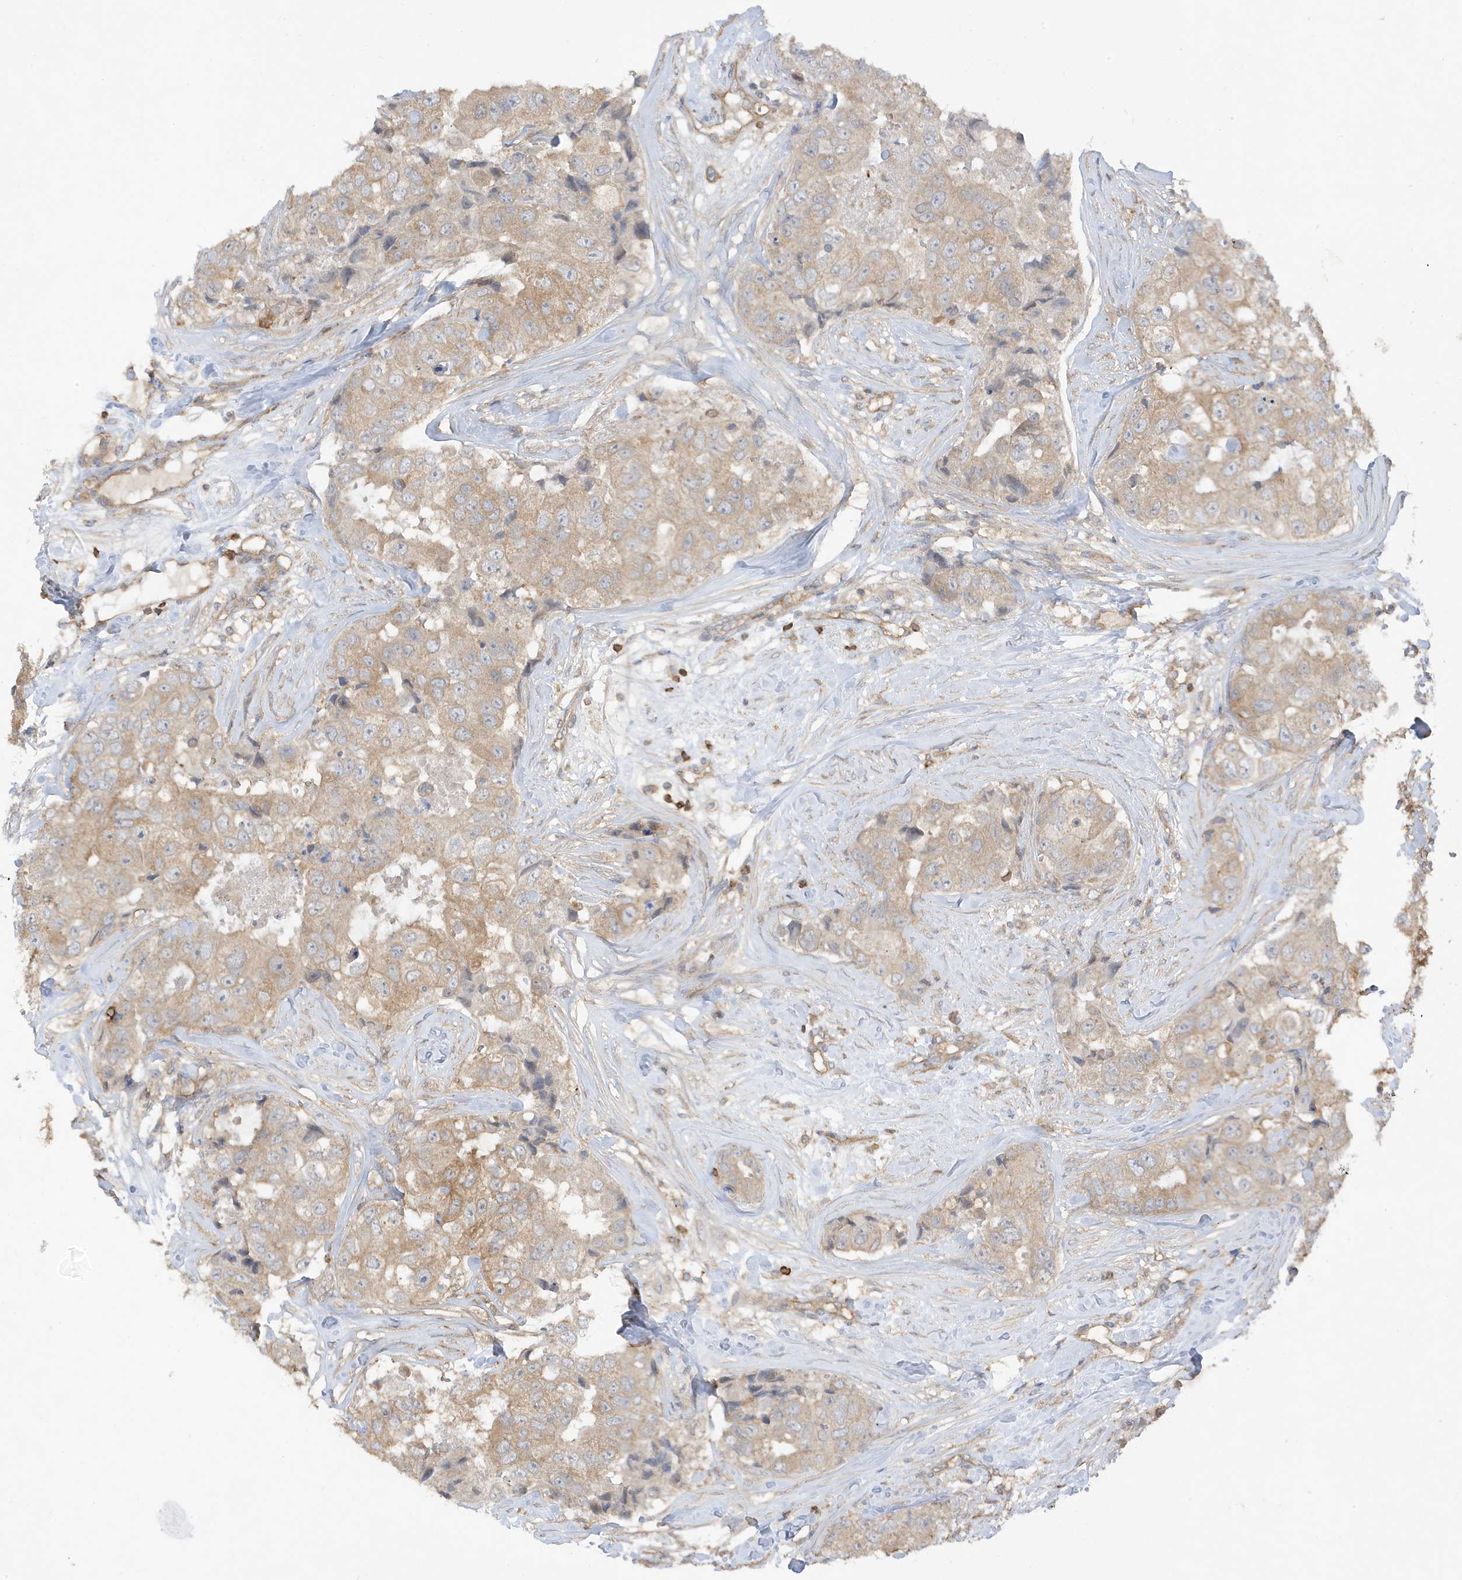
{"staining": {"intensity": "weak", "quantity": "25%-75%", "location": "cytoplasmic/membranous"}, "tissue": "breast cancer", "cell_type": "Tumor cells", "image_type": "cancer", "snomed": [{"axis": "morphology", "description": "Duct carcinoma"}, {"axis": "topography", "description": "Breast"}], "caption": "Immunohistochemical staining of invasive ductal carcinoma (breast) displays weak cytoplasmic/membranous protein staining in about 25%-75% of tumor cells. The staining was performed using DAB to visualize the protein expression in brown, while the nuclei were stained in blue with hematoxylin (Magnification: 20x).", "gene": "PHACTR2", "patient": {"sex": "female", "age": 62}}